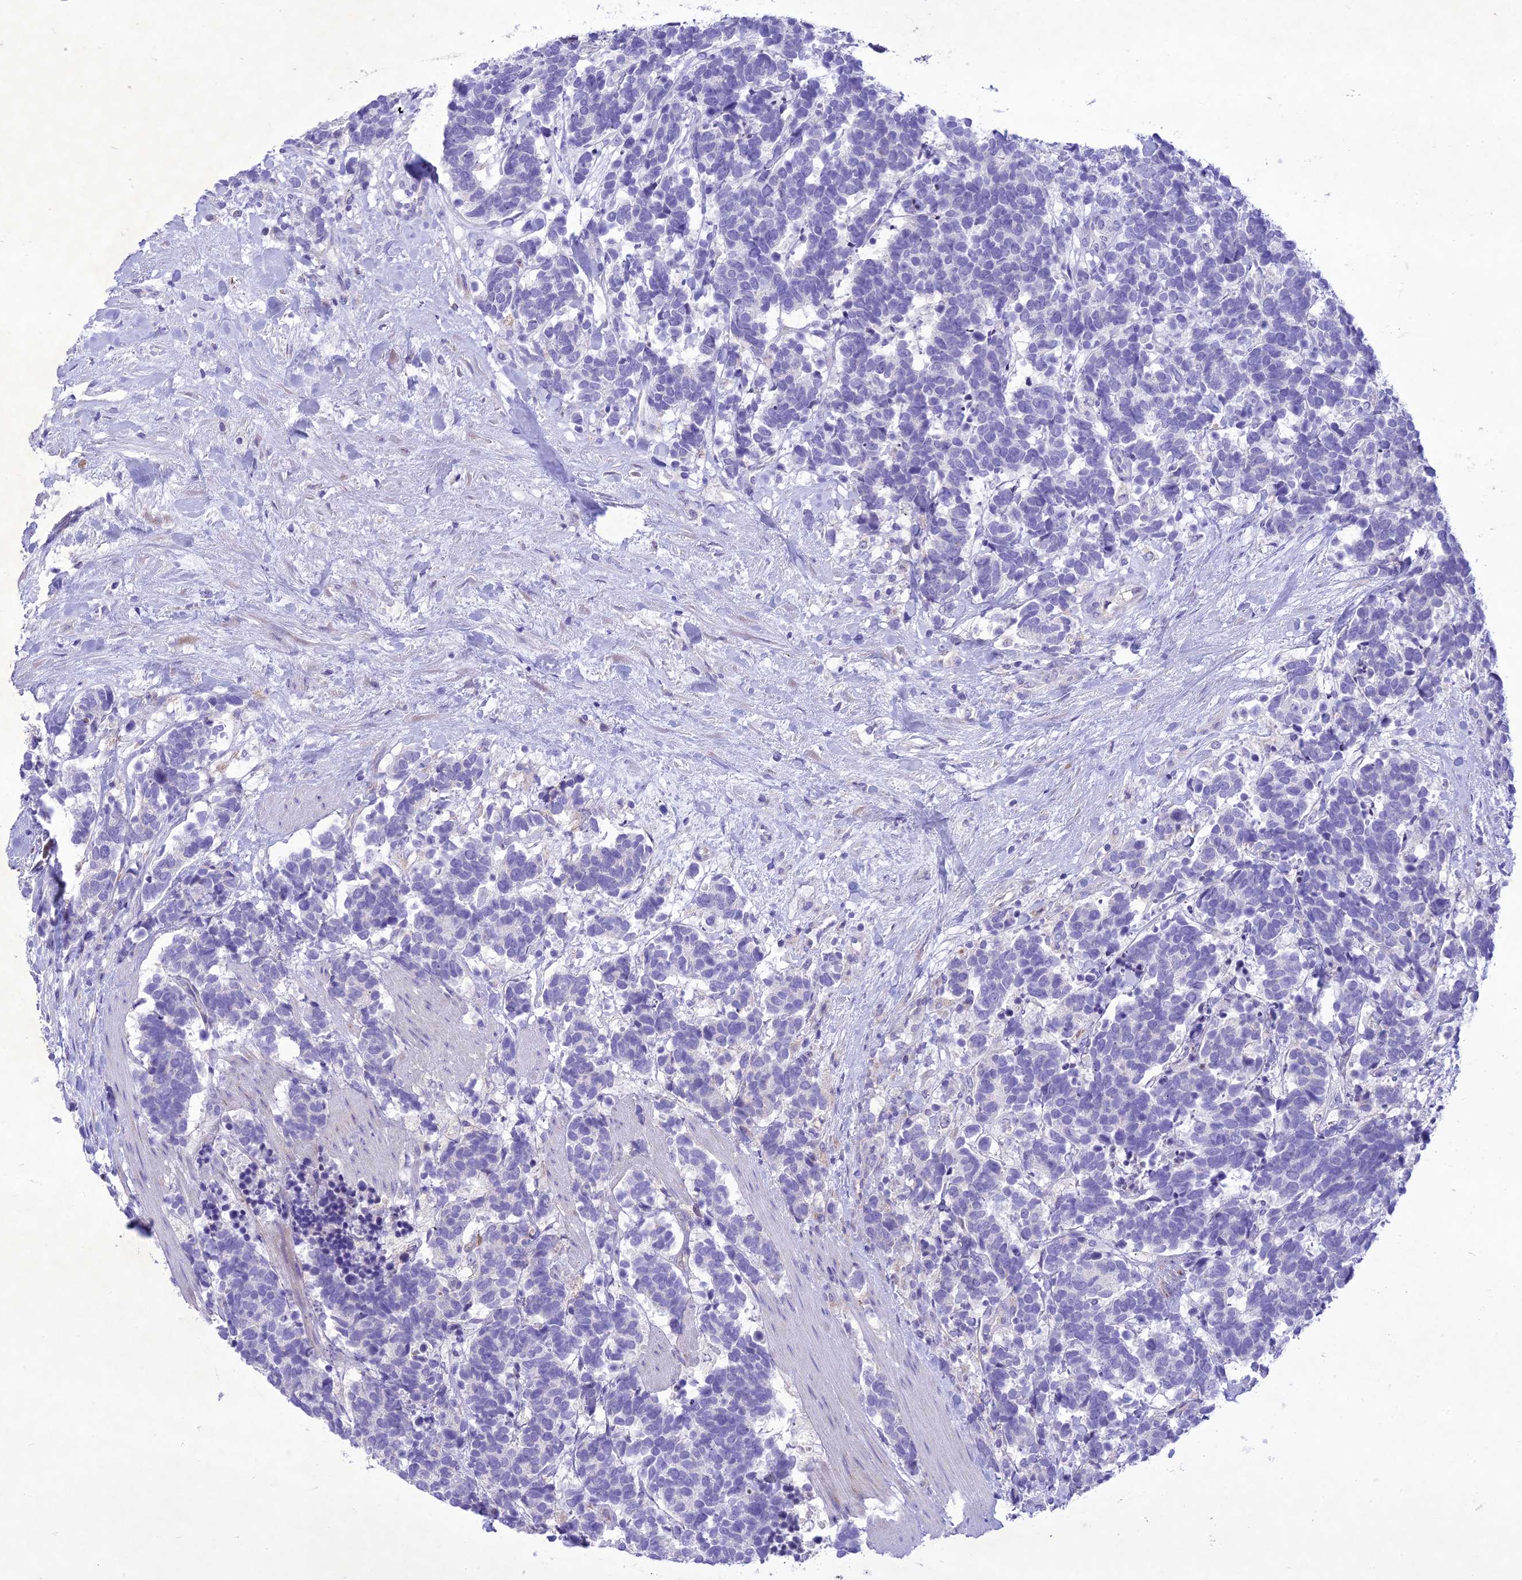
{"staining": {"intensity": "negative", "quantity": "none", "location": "none"}, "tissue": "carcinoid", "cell_type": "Tumor cells", "image_type": "cancer", "snomed": [{"axis": "morphology", "description": "Carcinoma, NOS"}, {"axis": "morphology", "description": "Carcinoid, malignant, NOS"}, {"axis": "topography", "description": "Prostate"}], "caption": "An IHC micrograph of malignant carcinoid is shown. There is no staining in tumor cells of malignant carcinoid. Brightfield microscopy of IHC stained with DAB (3,3'-diaminobenzidine) (brown) and hematoxylin (blue), captured at high magnification.", "gene": "SLC13A5", "patient": {"sex": "male", "age": 57}}